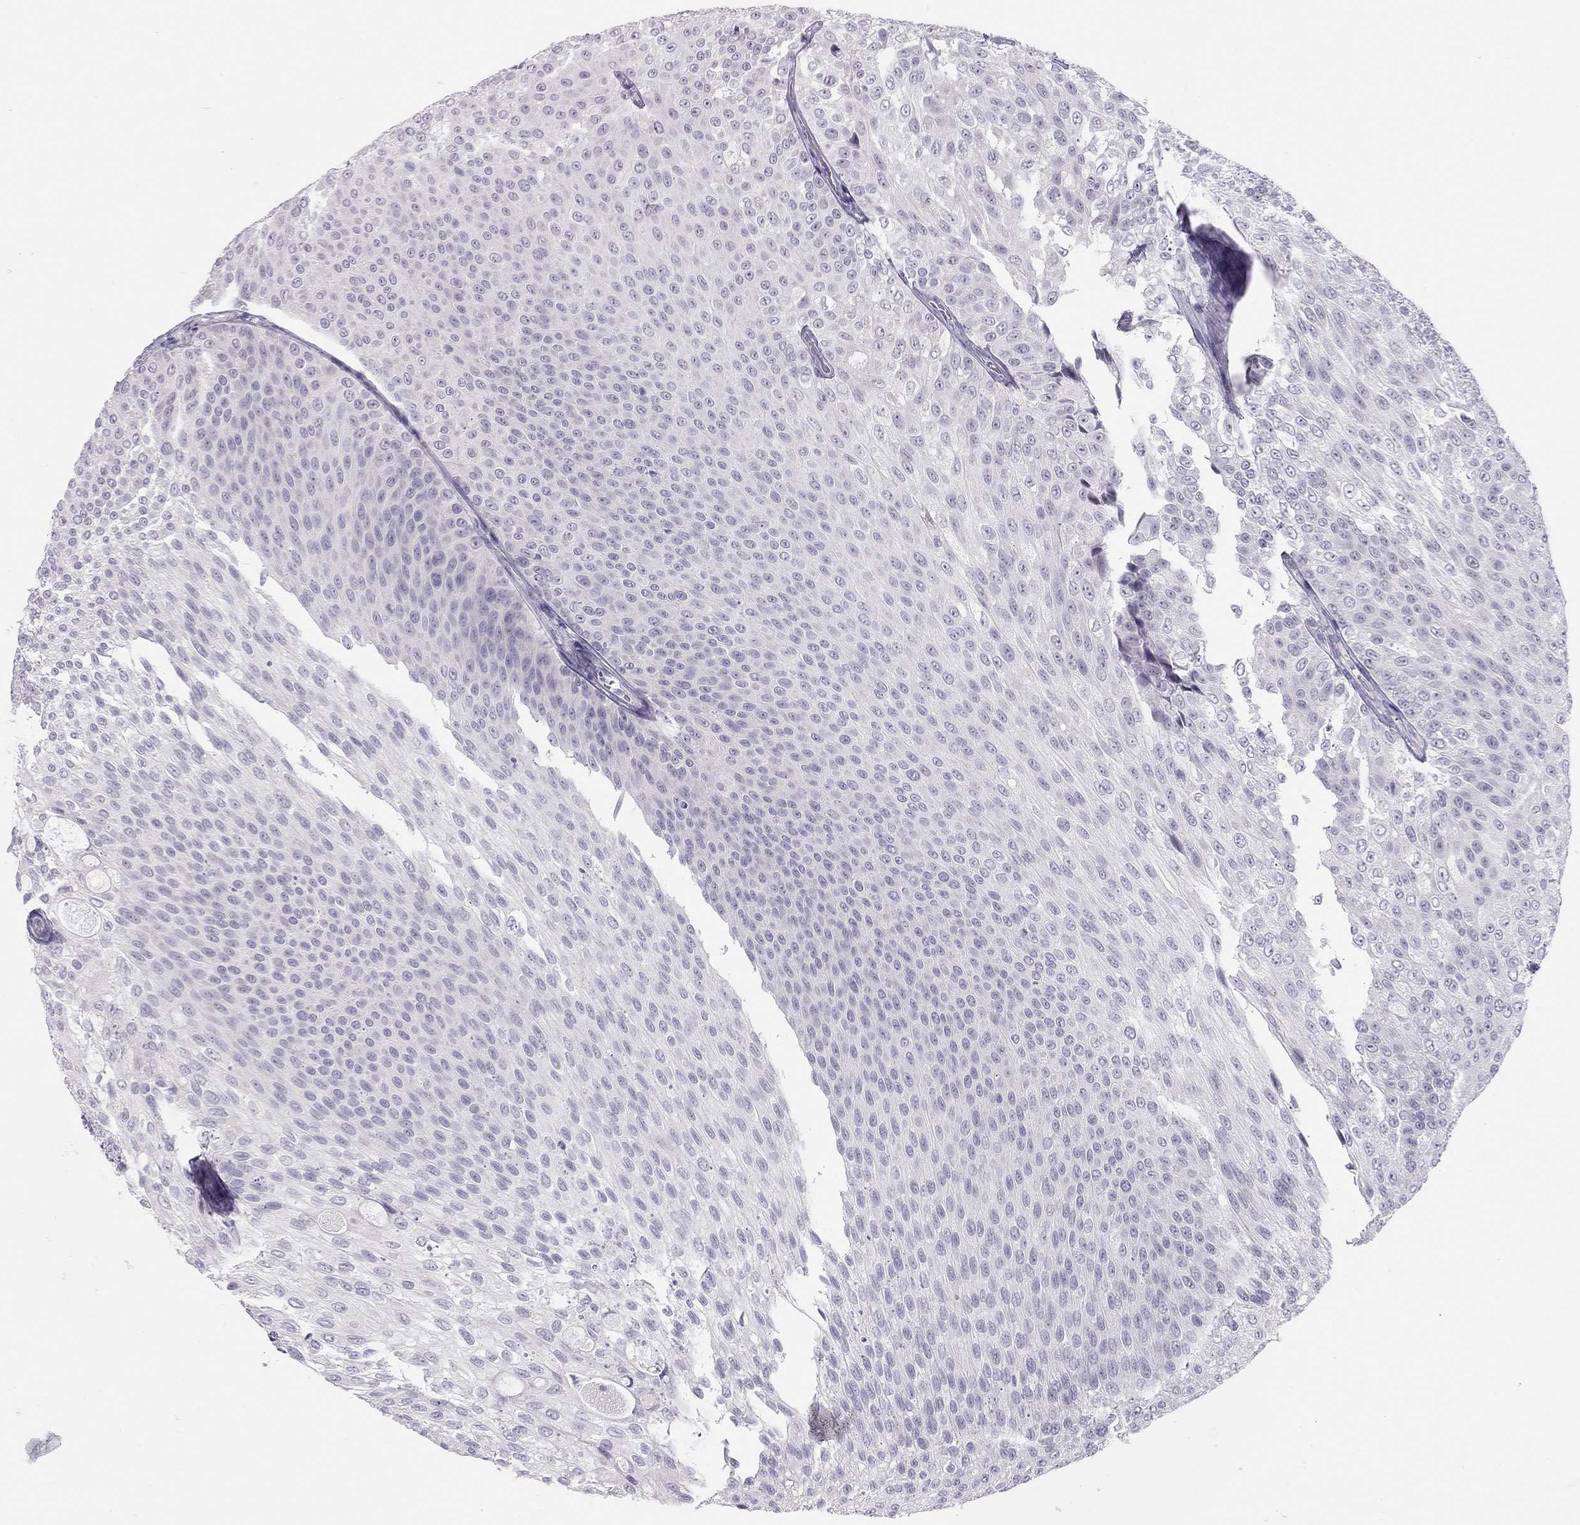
{"staining": {"intensity": "negative", "quantity": "none", "location": "none"}, "tissue": "urothelial cancer", "cell_type": "Tumor cells", "image_type": "cancer", "snomed": [{"axis": "morphology", "description": "Urothelial carcinoma, Low grade"}, {"axis": "topography", "description": "Ureter, NOS"}, {"axis": "topography", "description": "Urinary bladder"}], "caption": "DAB (3,3'-diaminobenzidine) immunohistochemical staining of human urothelial cancer demonstrates no significant expression in tumor cells.", "gene": "SPATA12", "patient": {"sex": "male", "age": 78}}